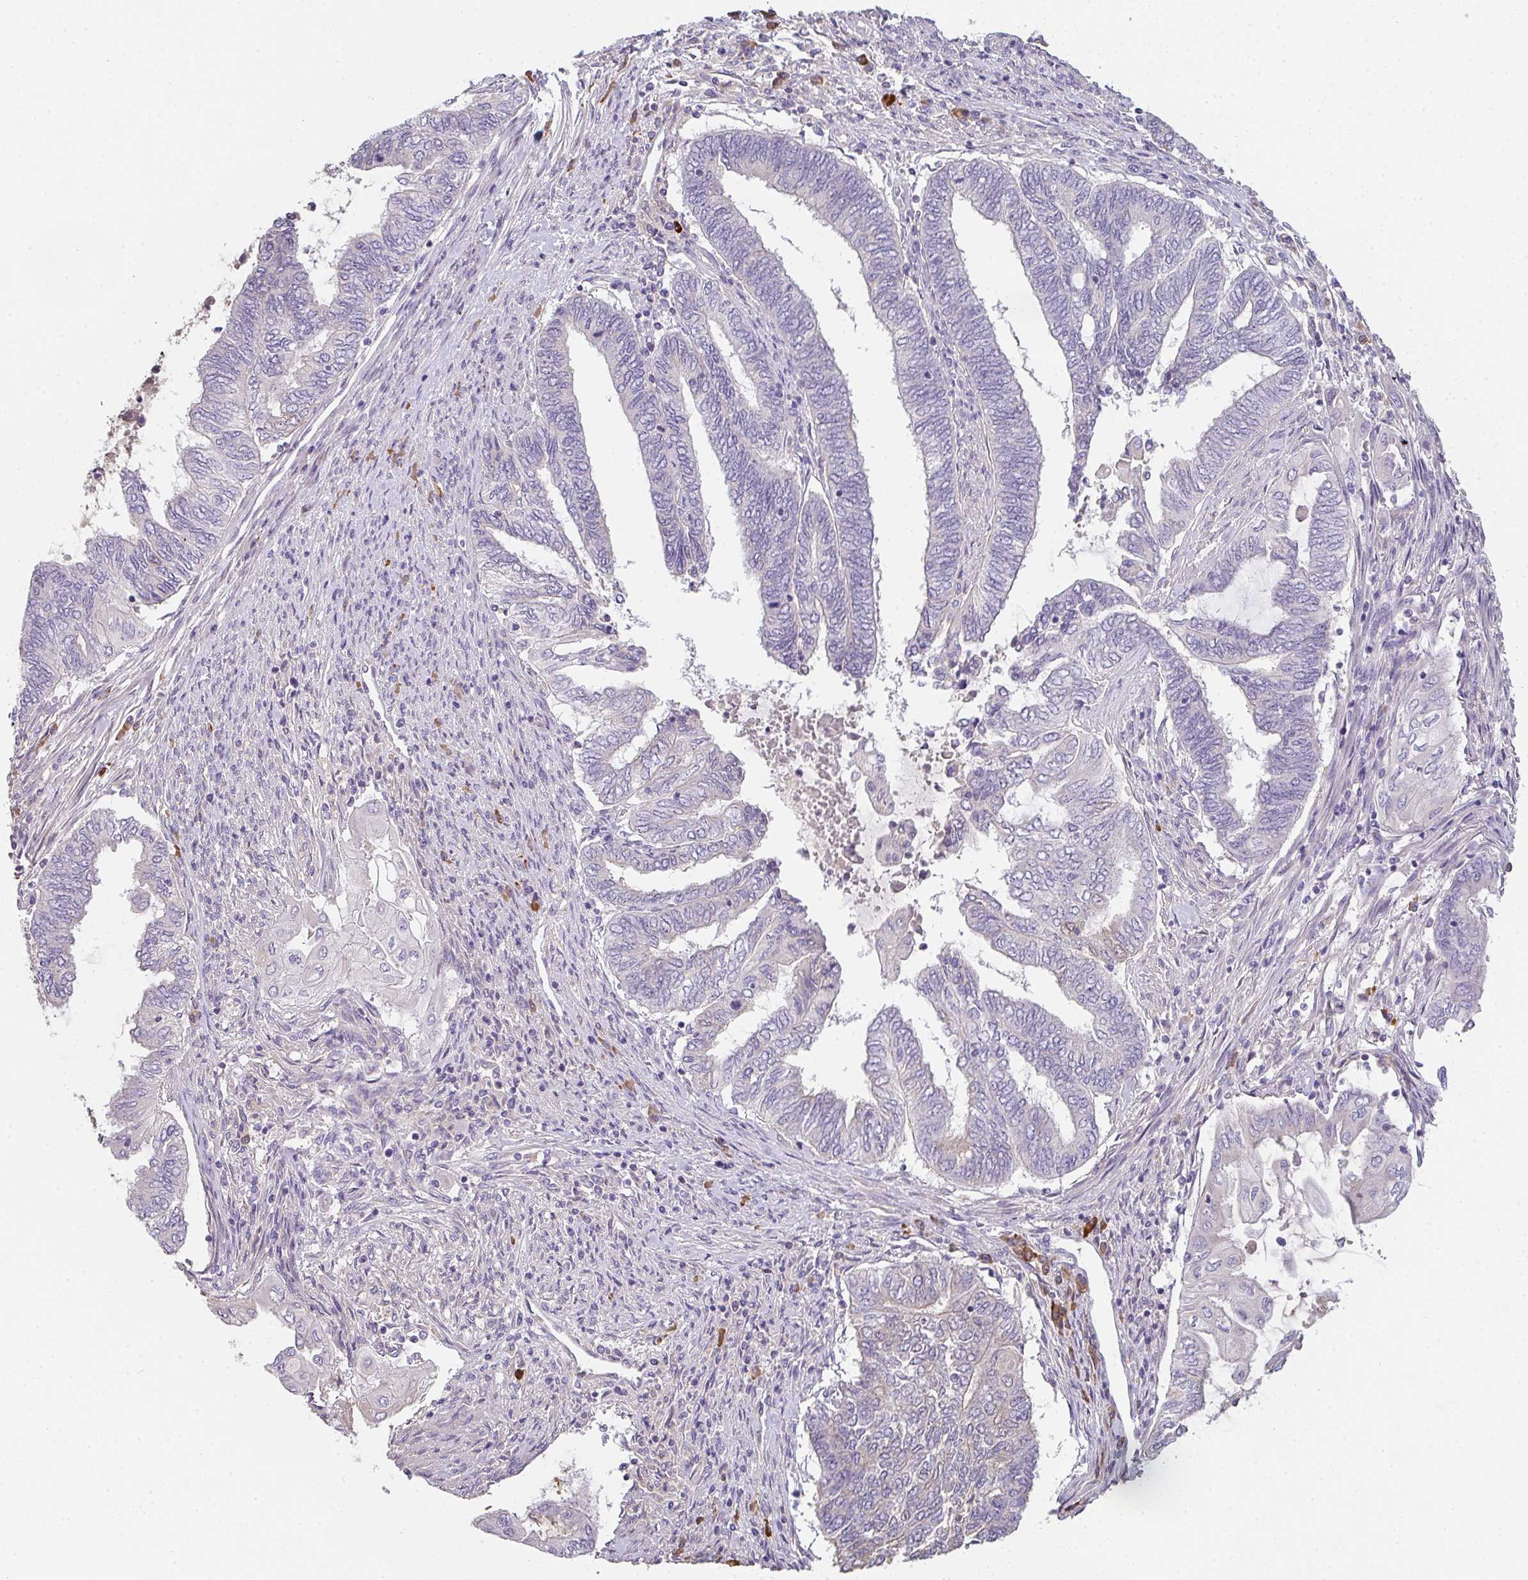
{"staining": {"intensity": "negative", "quantity": "none", "location": "none"}, "tissue": "endometrial cancer", "cell_type": "Tumor cells", "image_type": "cancer", "snomed": [{"axis": "morphology", "description": "Adenocarcinoma, NOS"}, {"axis": "topography", "description": "Uterus"}, {"axis": "topography", "description": "Endometrium"}], "caption": "The micrograph reveals no staining of tumor cells in endometrial cancer.", "gene": "ZNF215", "patient": {"sex": "female", "age": 70}}